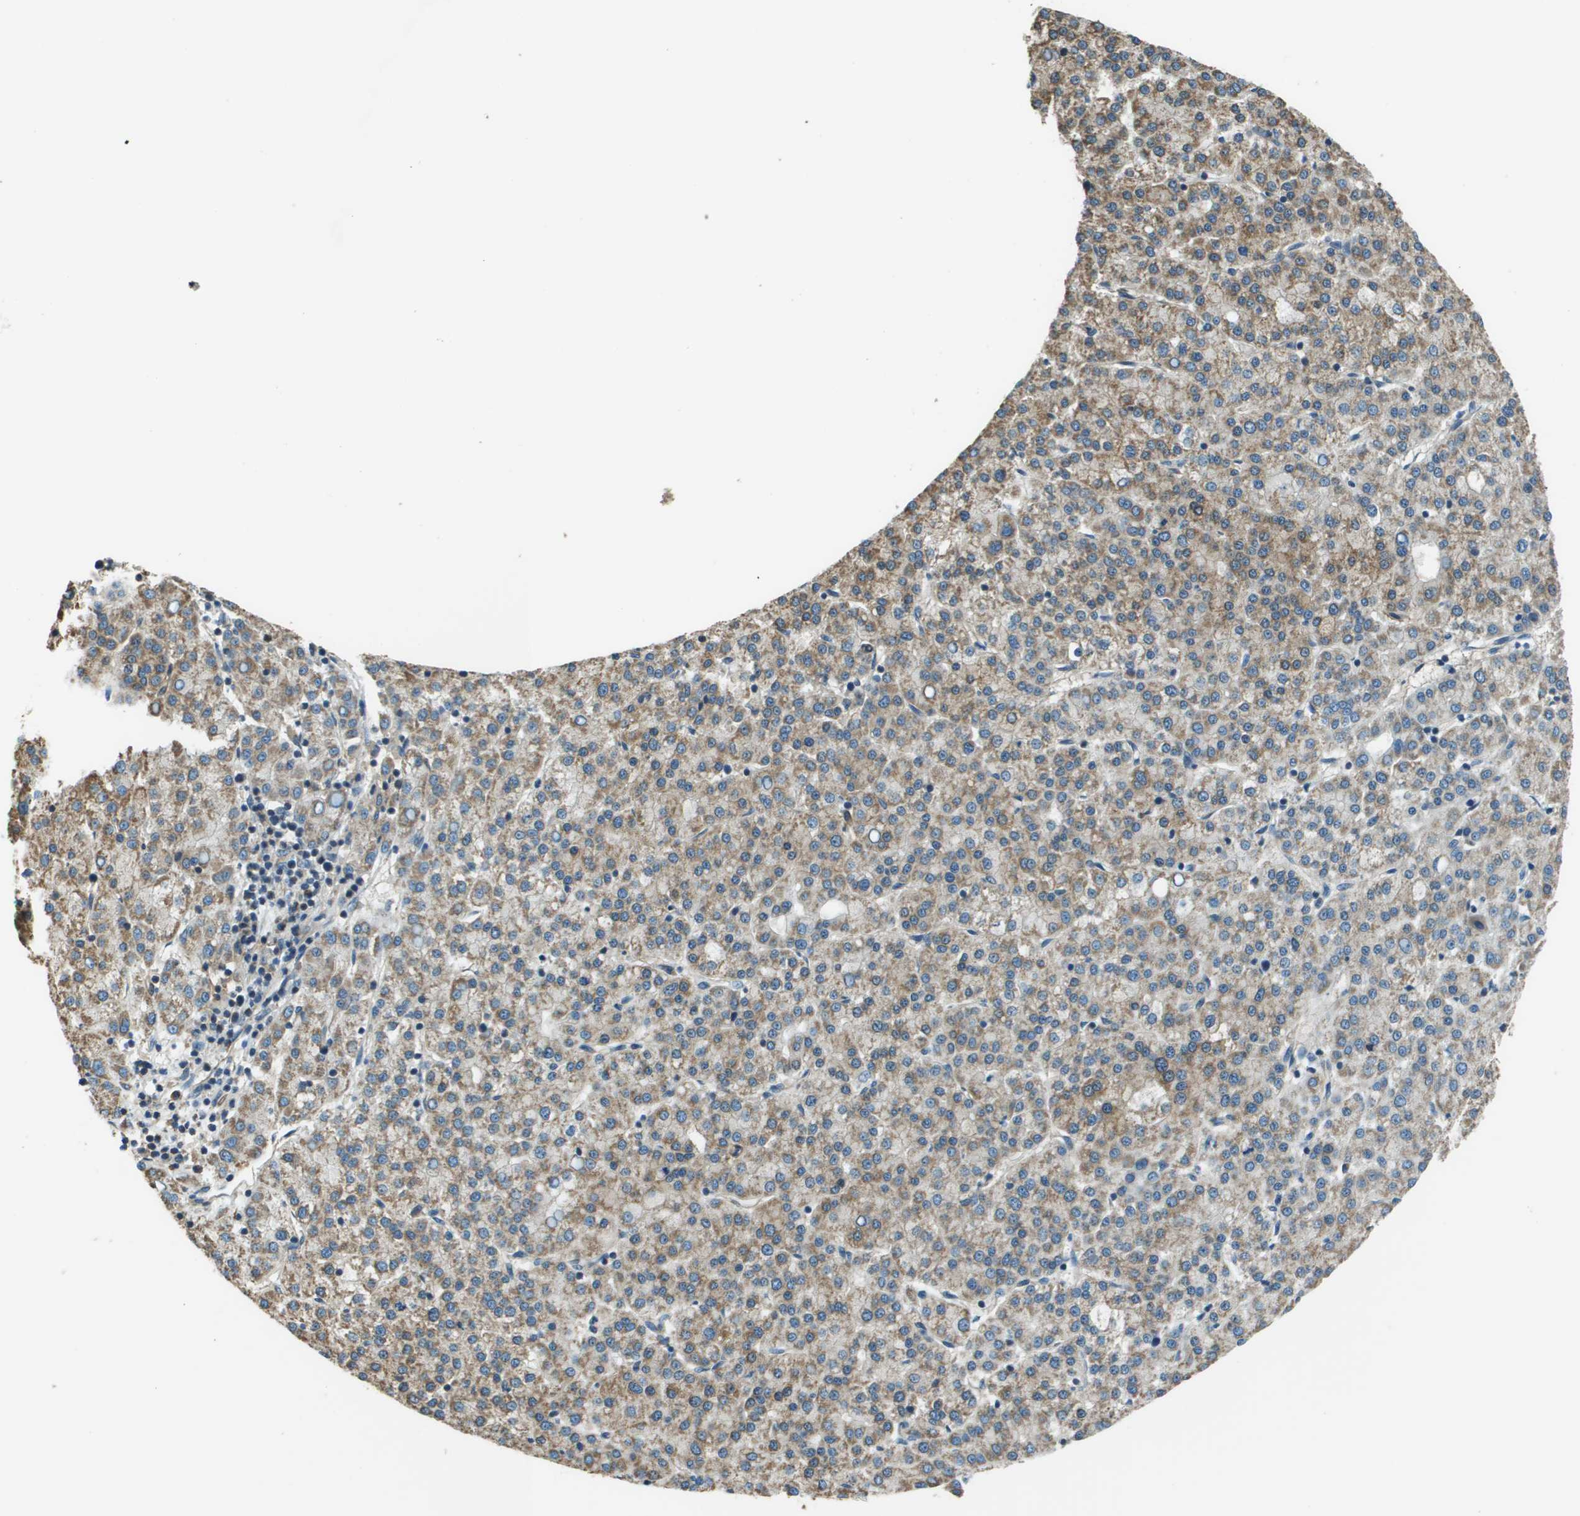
{"staining": {"intensity": "weak", "quantity": "25%-75%", "location": "cytoplasmic/membranous"}, "tissue": "liver cancer", "cell_type": "Tumor cells", "image_type": "cancer", "snomed": [{"axis": "morphology", "description": "Carcinoma, Hepatocellular, NOS"}, {"axis": "topography", "description": "Liver"}], "caption": "Tumor cells exhibit weak cytoplasmic/membranous expression in about 25%-75% of cells in liver cancer (hepatocellular carcinoma).", "gene": "TMEM51", "patient": {"sex": "female", "age": 58}}